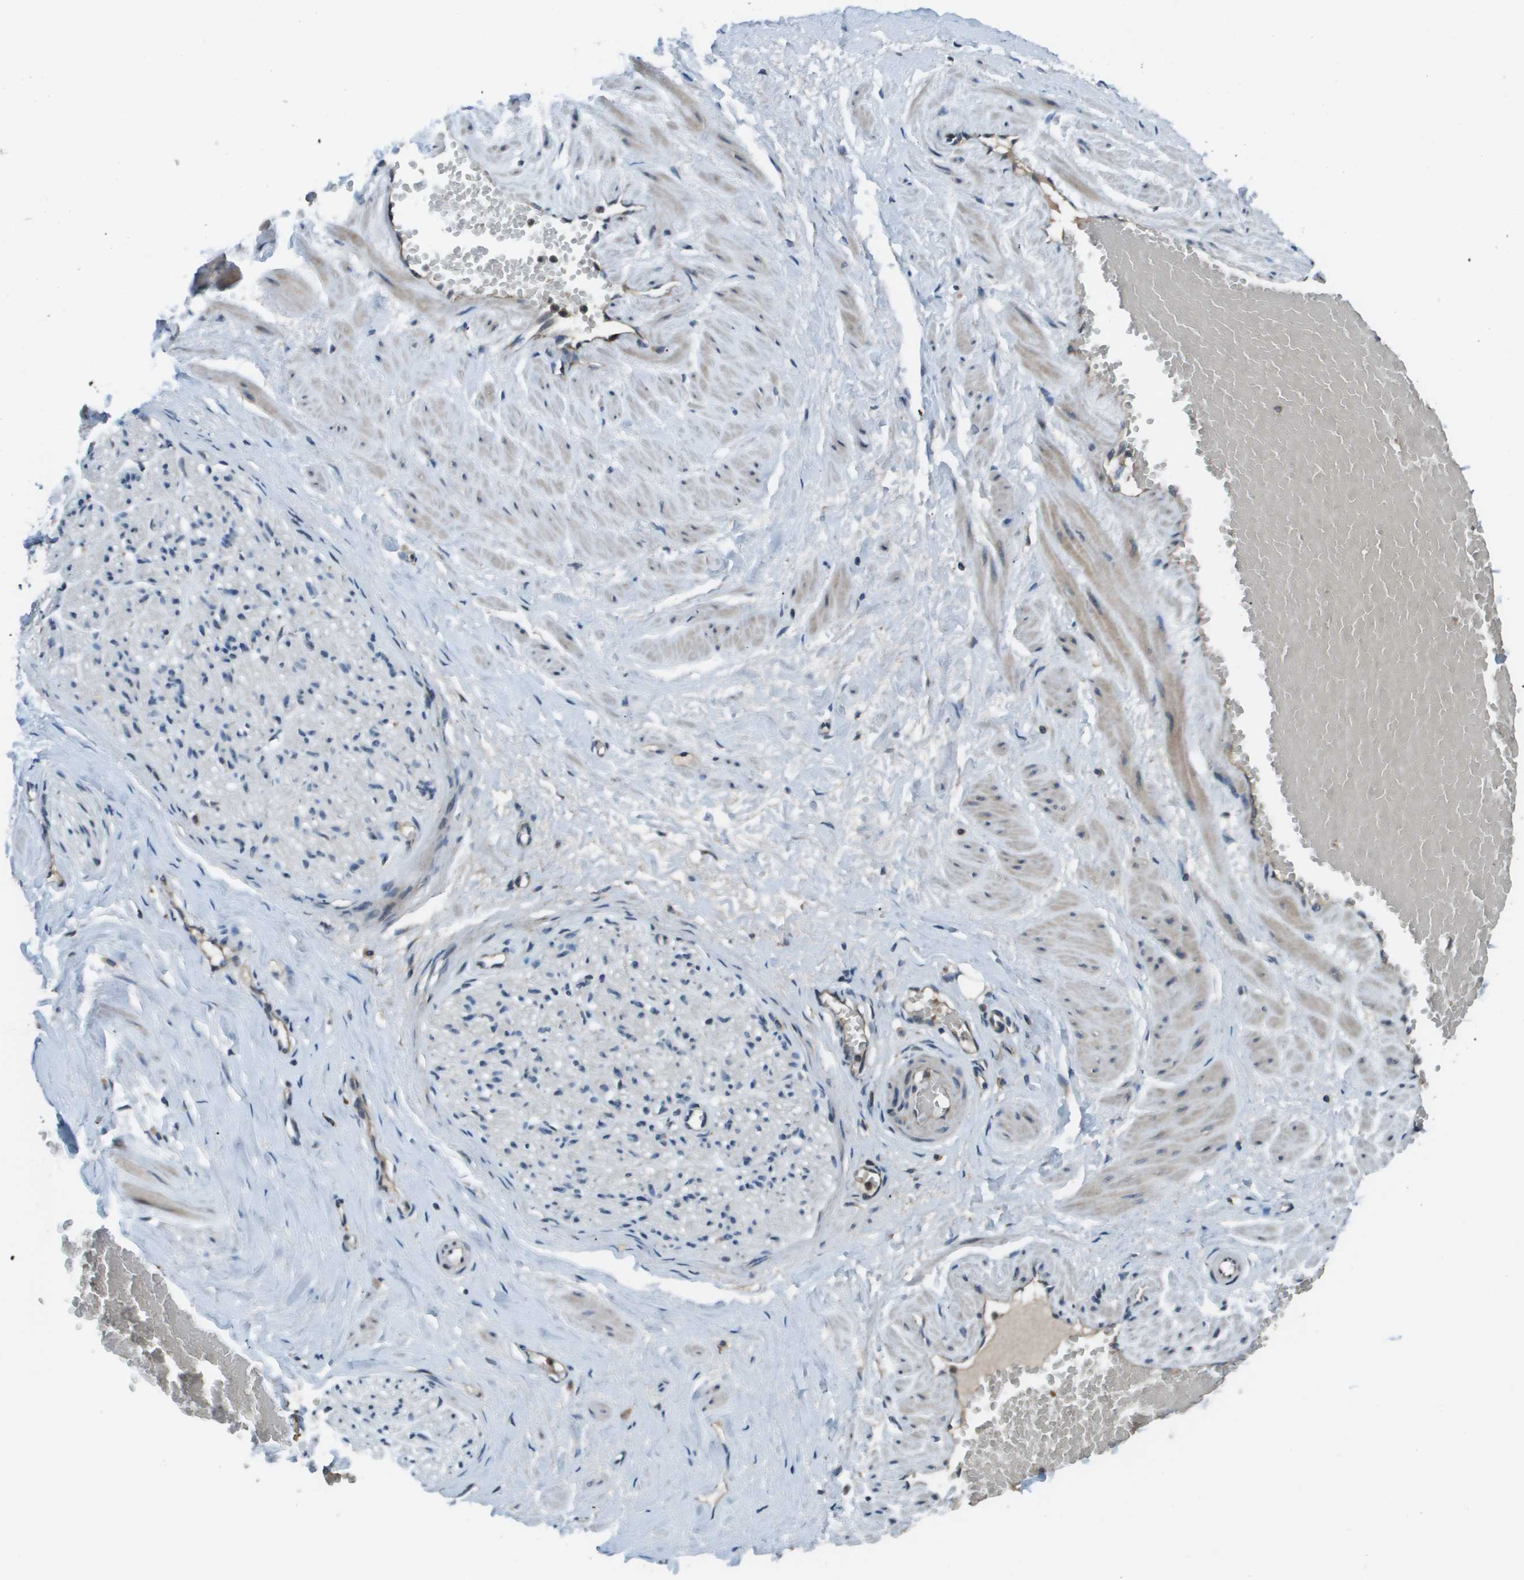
{"staining": {"intensity": "negative", "quantity": "none", "location": "none"}, "tissue": "adipose tissue", "cell_type": "Adipocytes", "image_type": "normal", "snomed": [{"axis": "morphology", "description": "Normal tissue, NOS"}, {"axis": "topography", "description": "Soft tissue"}, {"axis": "topography", "description": "Vascular tissue"}], "caption": "High power microscopy image of an immunohistochemistry (IHC) micrograph of benign adipose tissue, revealing no significant staining in adipocytes. (Stains: DAB (3,3'-diaminobenzidine) immunohistochemistry (IHC) with hematoxylin counter stain, Microscopy: brightfield microscopy at high magnification).", "gene": "EIF3B", "patient": {"sex": "female", "age": 35}}